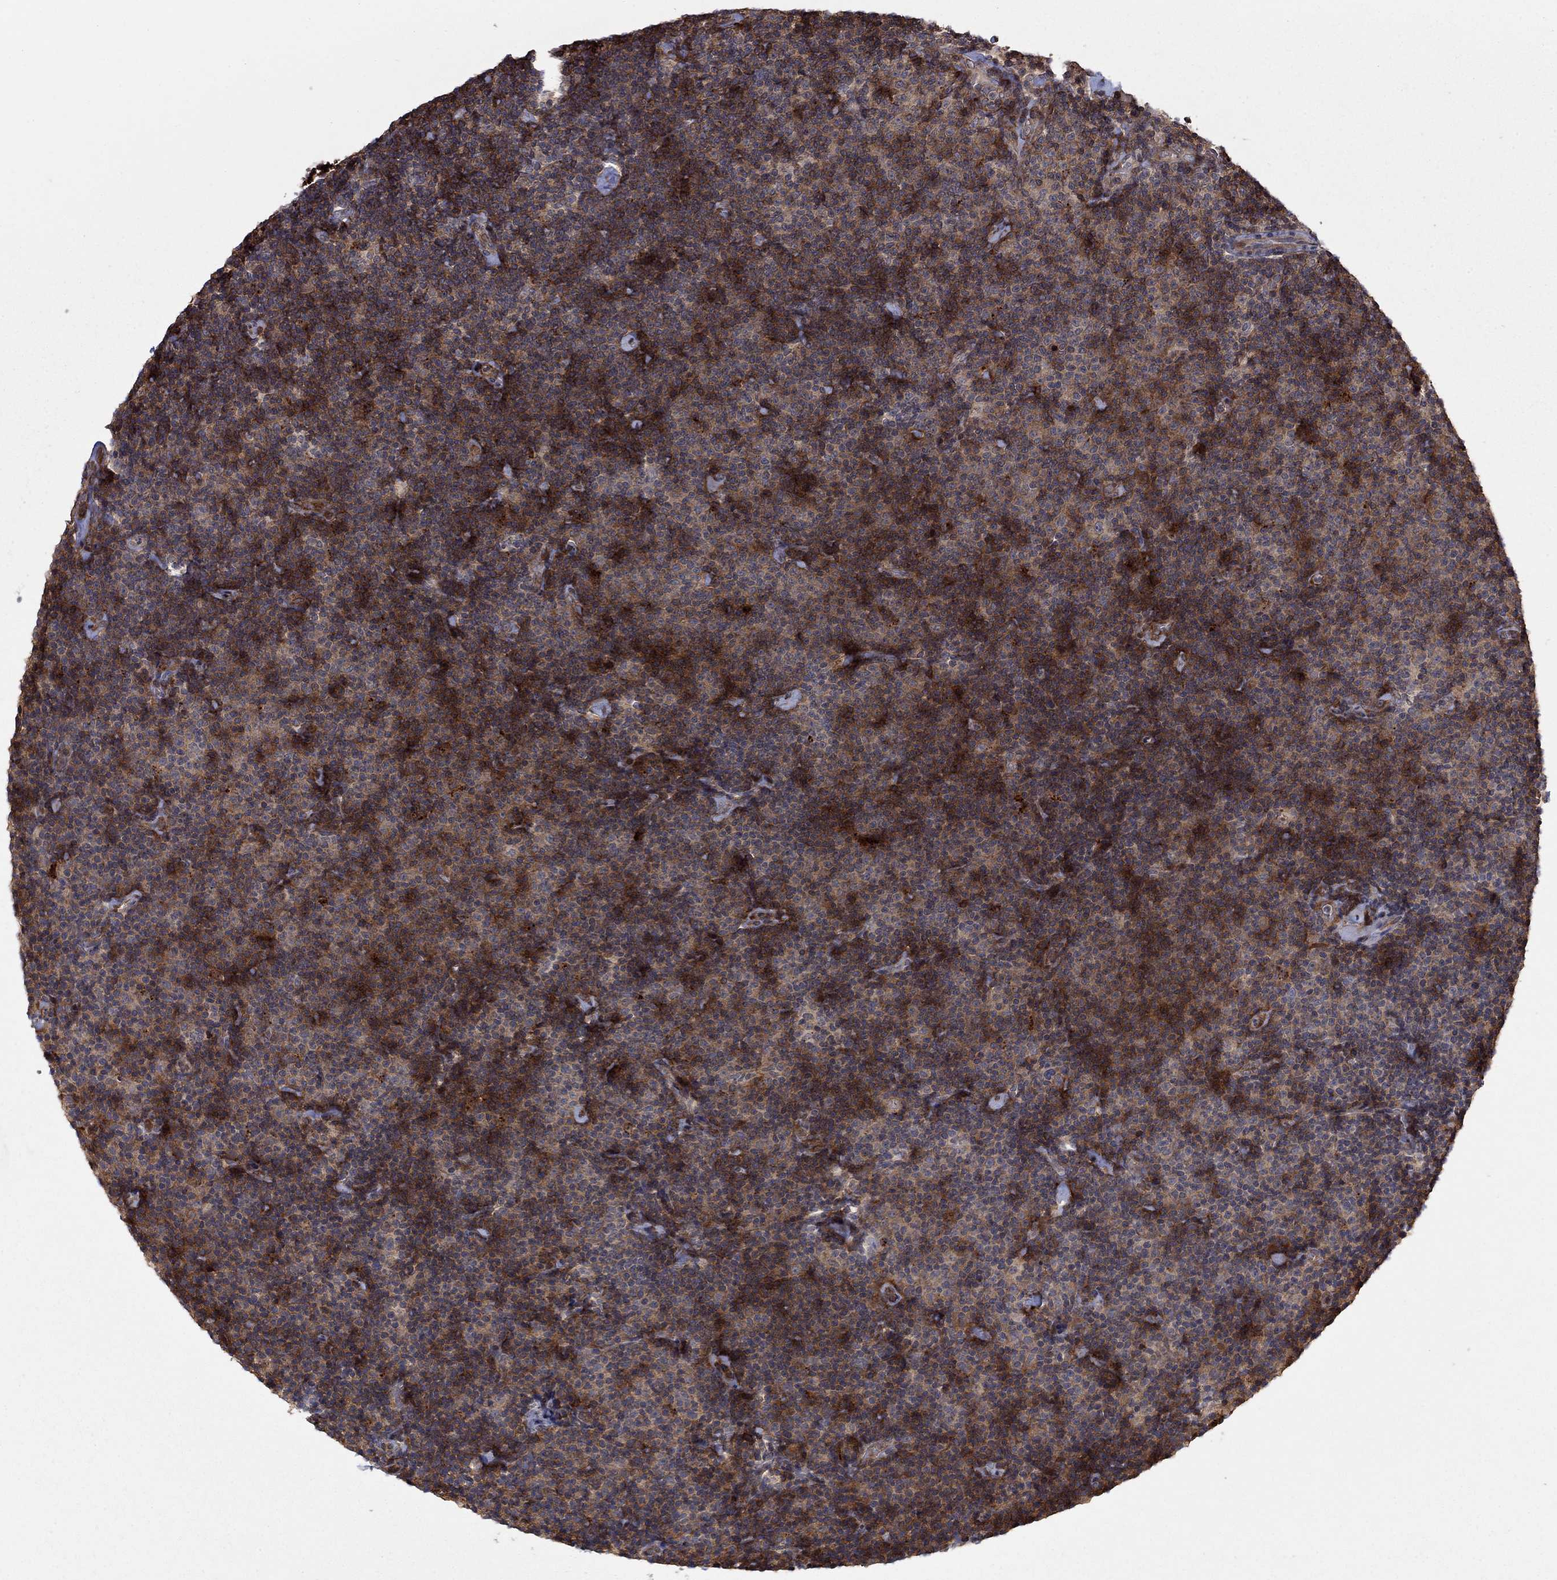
{"staining": {"intensity": "moderate", "quantity": "25%-75%", "location": "cytoplasmic/membranous"}, "tissue": "lymphoma", "cell_type": "Tumor cells", "image_type": "cancer", "snomed": [{"axis": "morphology", "description": "Malignant lymphoma, non-Hodgkin's type, Low grade"}, {"axis": "topography", "description": "Lymph node"}], "caption": "DAB (3,3'-diaminobenzidine) immunohistochemical staining of lymphoma reveals moderate cytoplasmic/membranous protein expression in approximately 25%-75% of tumor cells. (brown staining indicates protein expression, while blue staining denotes nuclei).", "gene": "LPCAT4", "patient": {"sex": "male", "age": 81}}